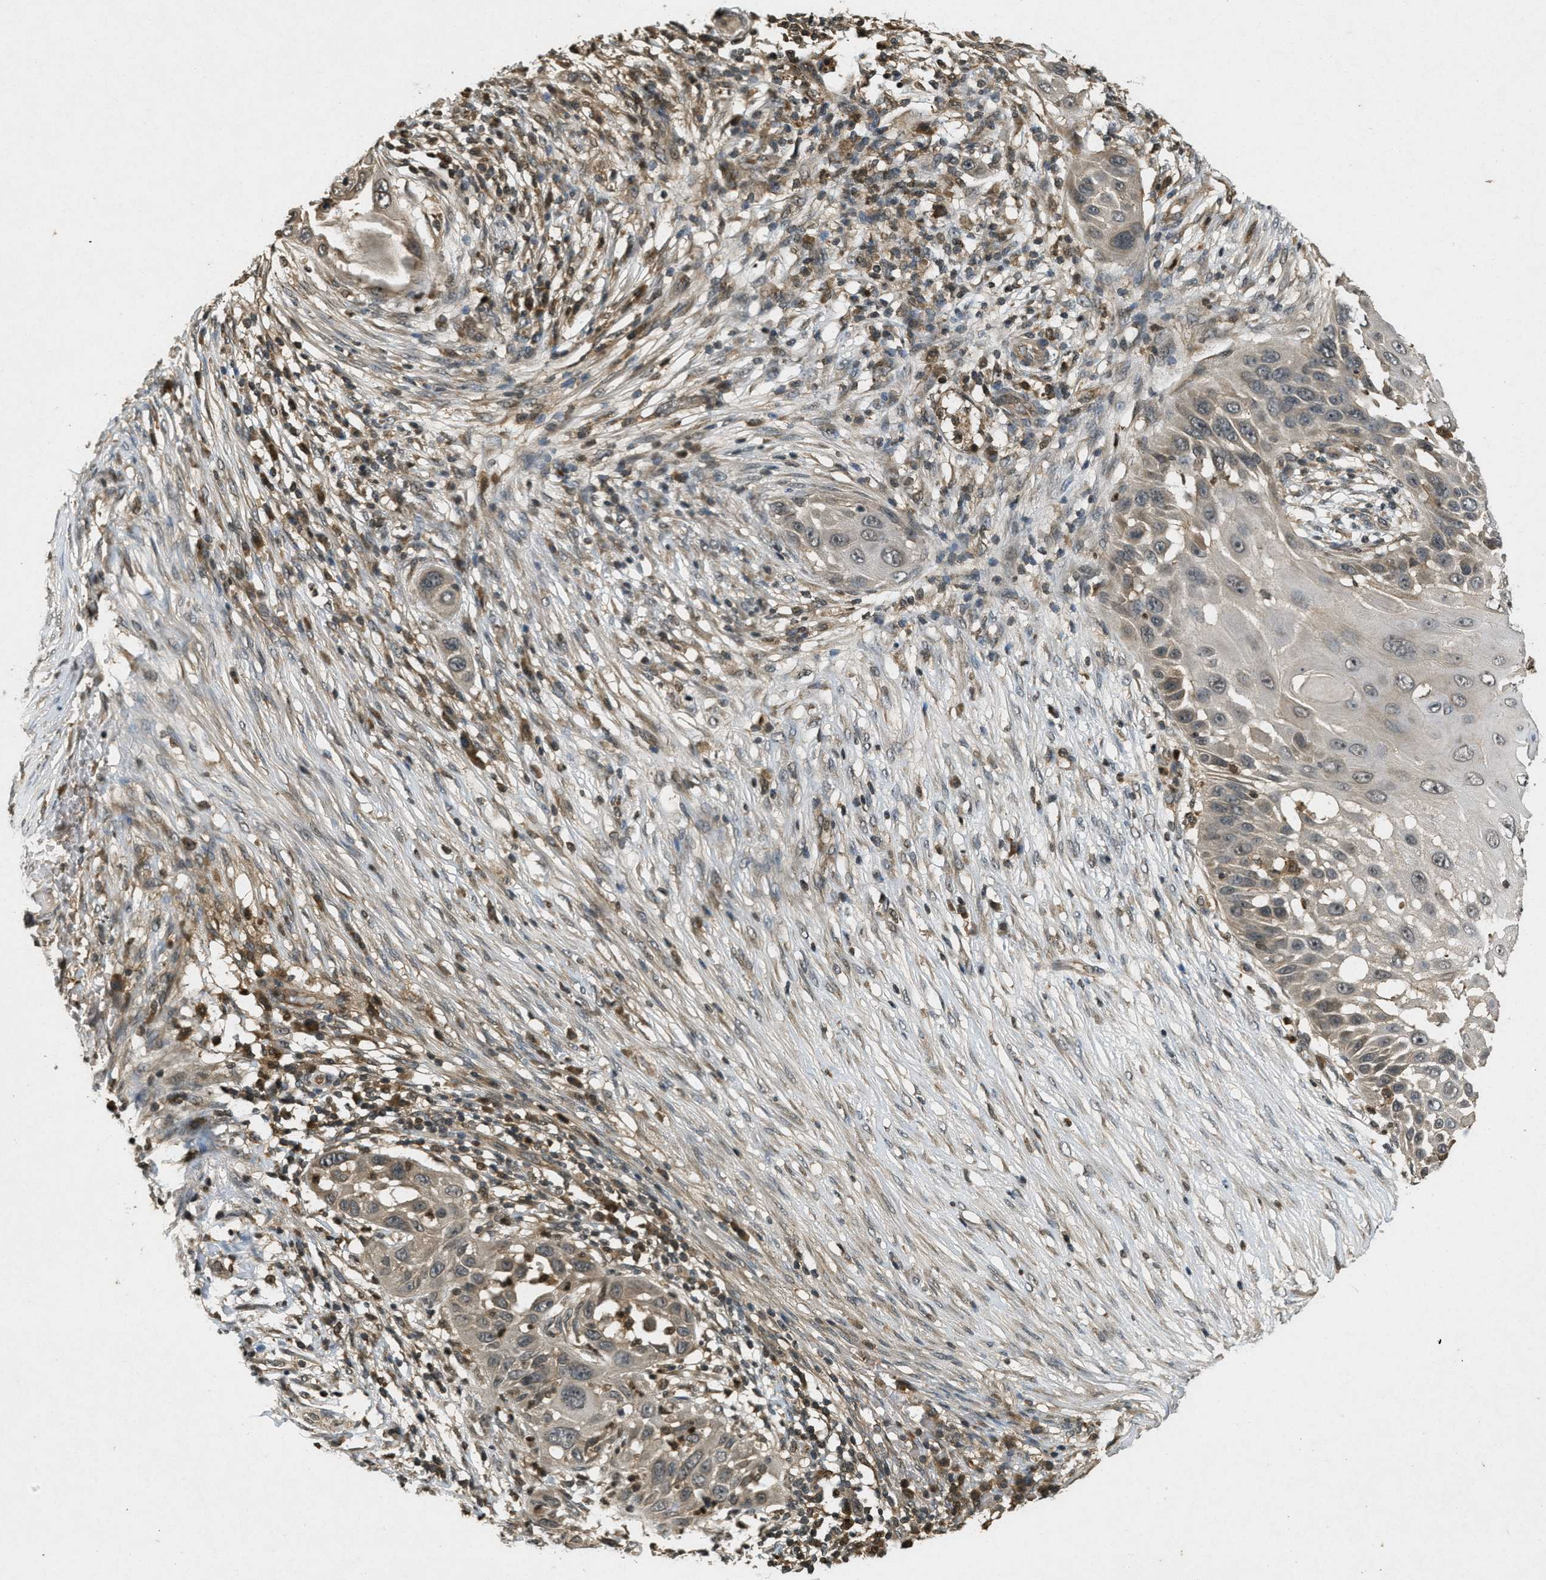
{"staining": {"intensity": "weak", "quantity": "25%-75%", "location": "cytoplasmic/membranous"}, "tissue": "skin cancer", "cell_type": "Tumor cells", "image_type": "cancer", "snomed": [{"axis": "morphology", "description": "Squamous cell carcinoma, NOS"}, {"axis": "topography", "description": "Skin"}], "caption": "Protein staining by immunohistochemistry (IHC) displays weak cytoplasmic/membranous expression in approximately 25%-75% of tumor cells in skin cancer (squamous cell carcinoma). The protein is stained brown, and the nuclei are stained in blue (DAB (3,3'-diaminobenzidine) IHC with brightfield microscopy, high magnification).", "gene": "ATG7", "patient": {"sex": "female", "age": 44}}